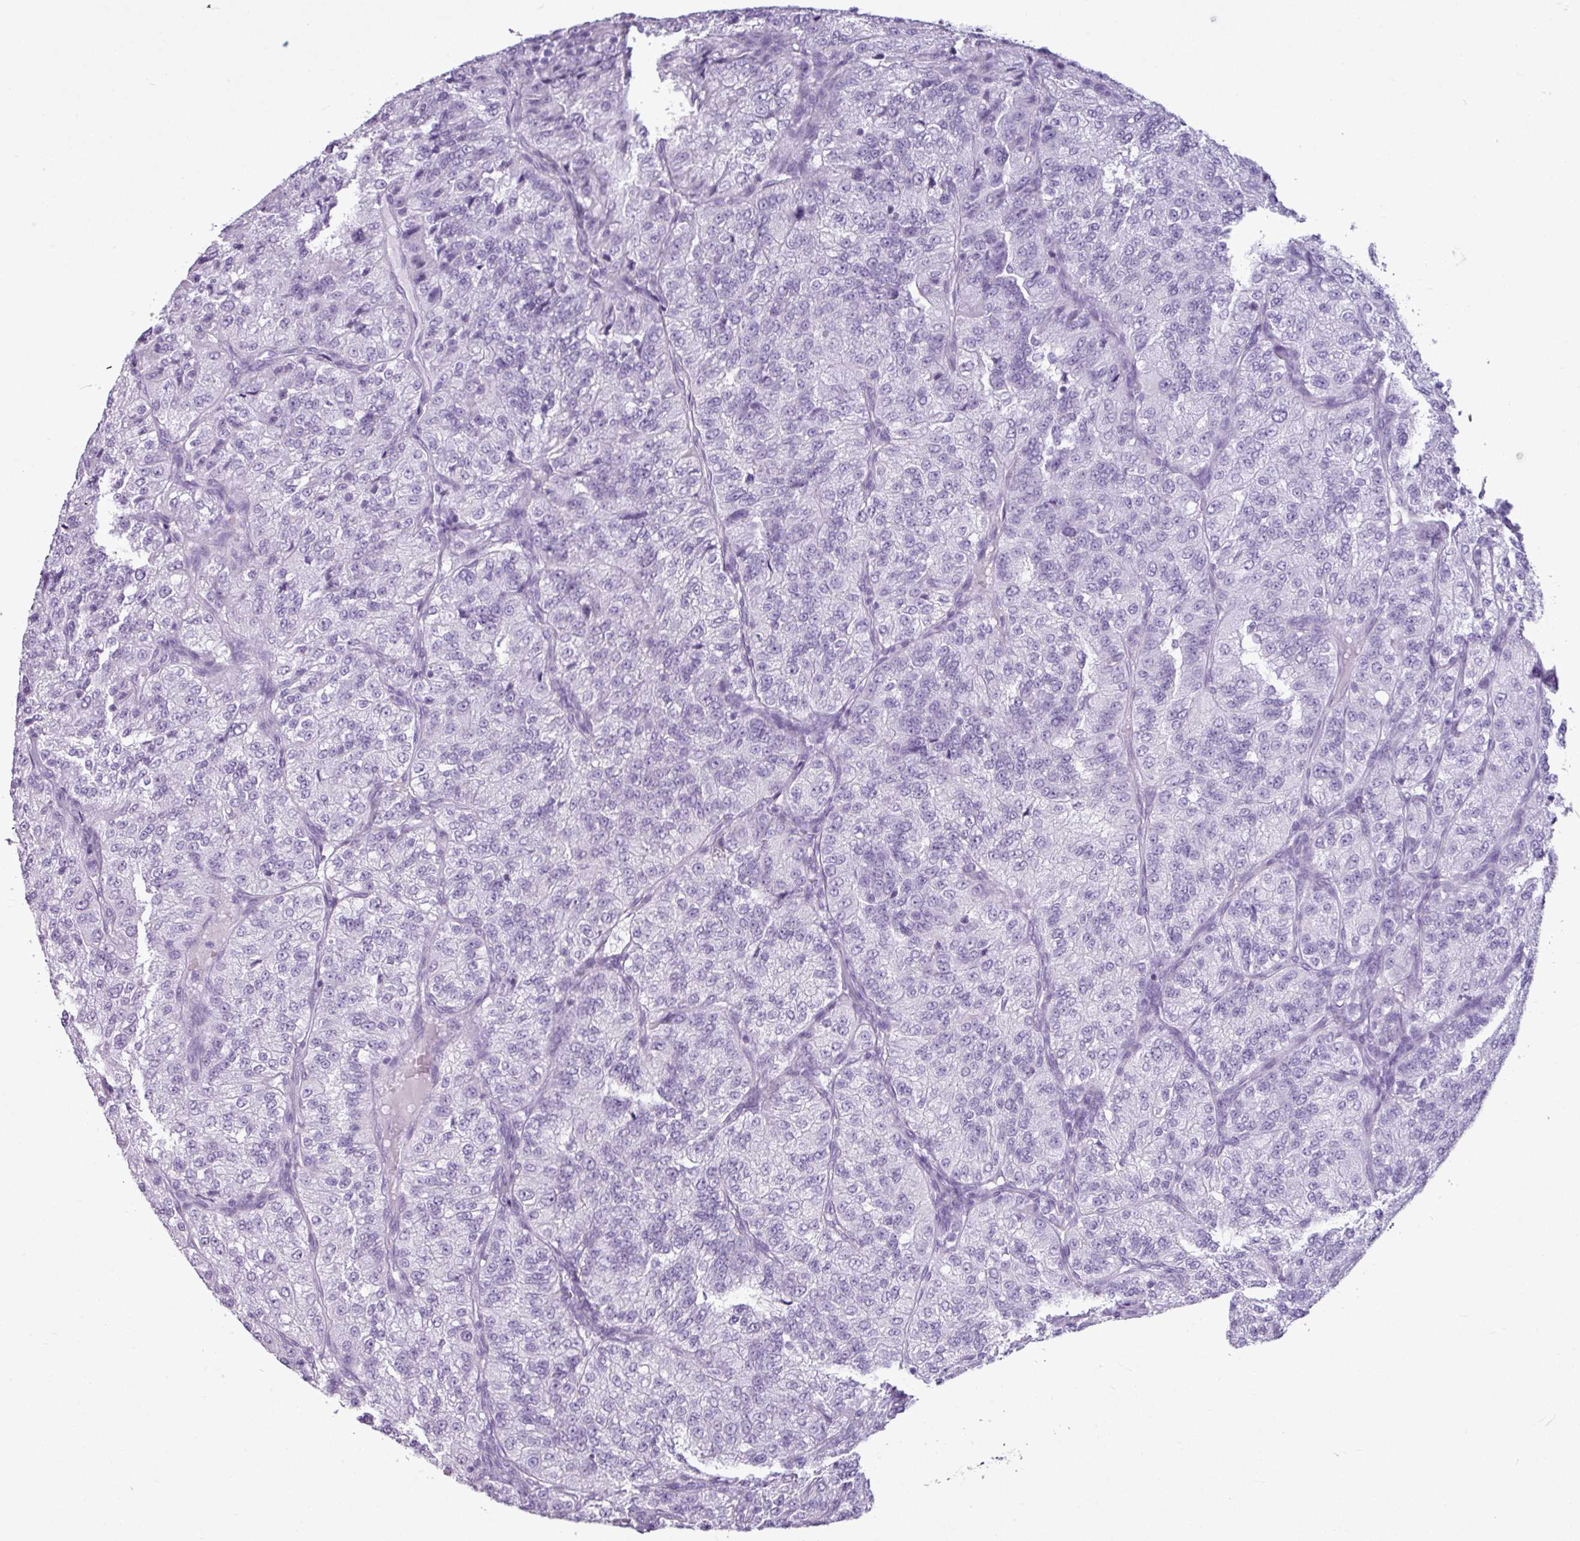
{"staining": {"intensity": "negative", "quantity": "none", "location": "none"}, "tissue": "renal cancer", "cell_type": "Tumor cells", "image_type": "cancer", "snomed": [{"axis": "morphology", "description": "Adenocarcinoma, NOS"}, {"axis": "topography", "description": "Kidney"}], "caption": "The micrograph demonstrates no significant staining in tumor cells of adenocarcinoma (renal).", "gene": "AMY1B", "patient": {"sex": "female", "age": 63}}